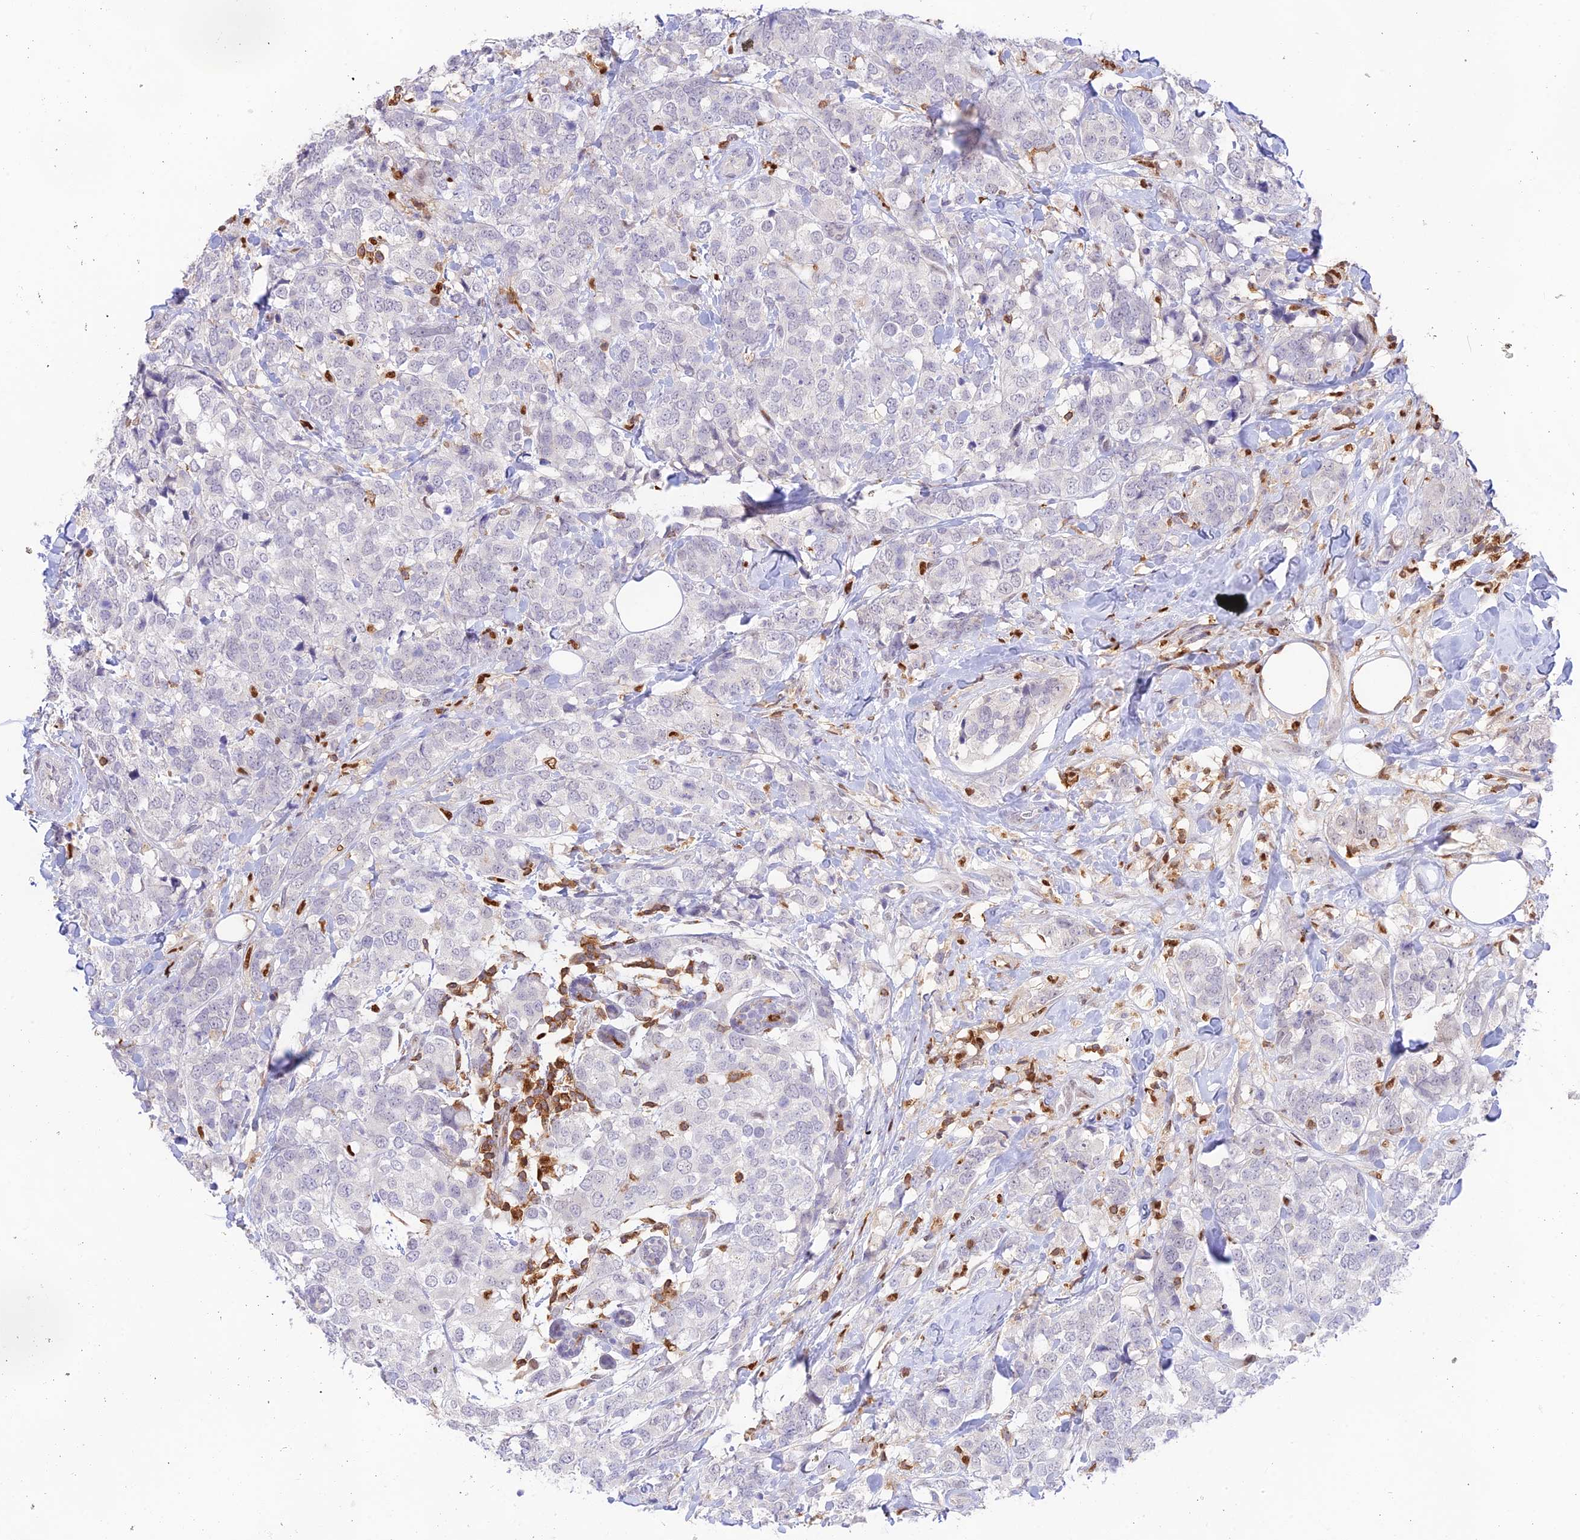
{"staining": {"intensity": "negative", "quantity": "none", "location": "none"}, "tissue": "breast cancer", "cell_type": "Tumor cells", "image_type": "cancer", "snomed": [{"axis": "morphology", "description": "Lobular carcinoma"}, {"axis": "topography", "description": "Breast"}], "caption": "This is a photomicrograph of IHC staining of breast cancer (lobular carcinoma), which shows no positivity in tumor cells.", "gene": "DENND1C", "patient": {"sex": "female", "age": 59}}